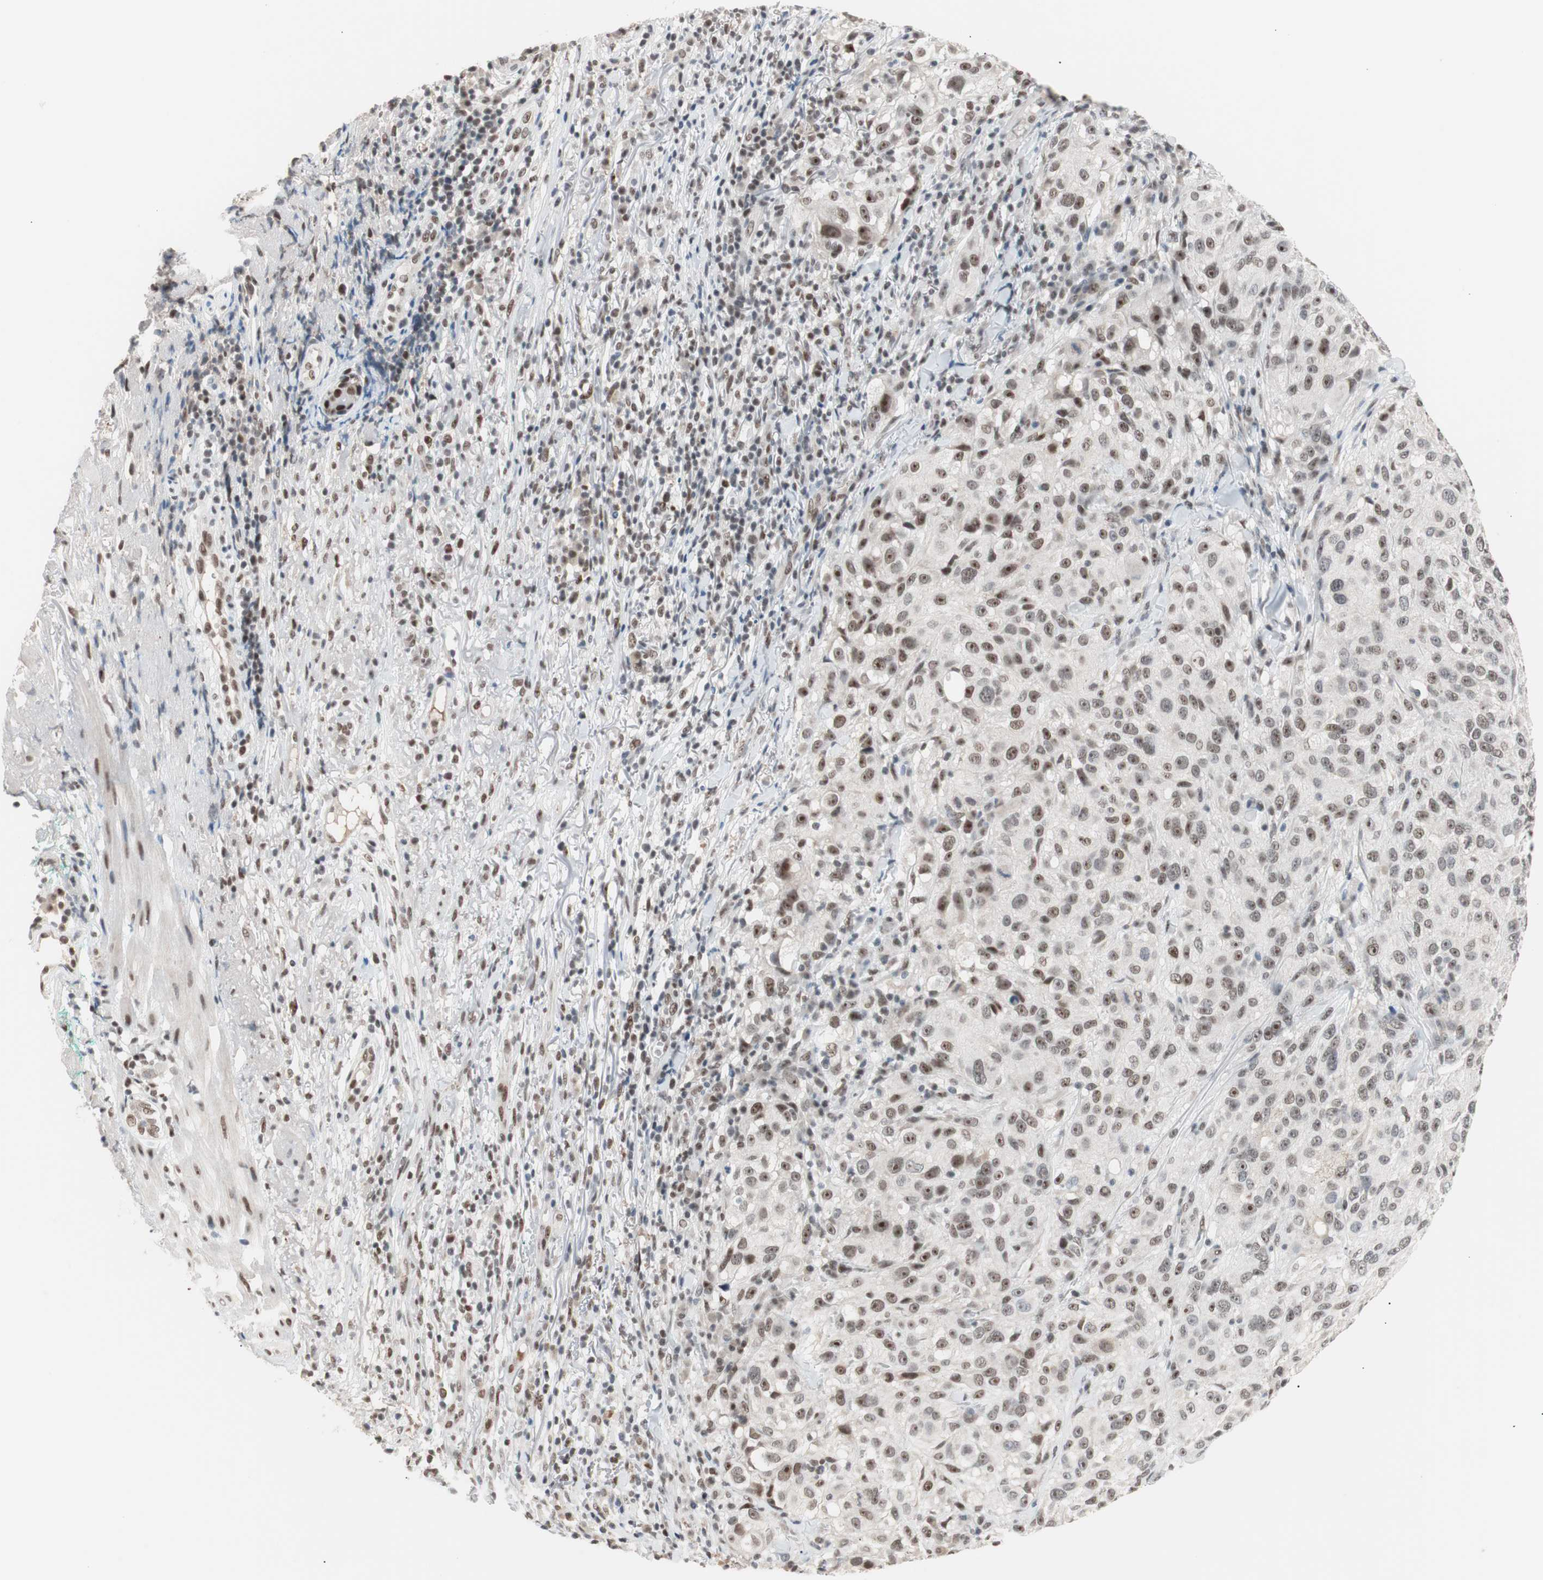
{"staining": {"intensity": "moderate", "quantity": ">75%", "location": "nuclear"}, "tissue": "melanoma", "cell_type": "Tumor cells", "image_type": "cancer", "snomed": [{"axis": "morphology", "description": "Necrosis, NOS"}, {"axis": "morphology", "description": "Malignant melanoma, NOS"}, {"axis": "topography", "description": "Skin"}], "caption": "A brown stain labels moderate nuclear staining of a protein in malignant melanoma tumor cells.", "gene": "LIG3", "patient": {"sex": "female", "age": 87}}